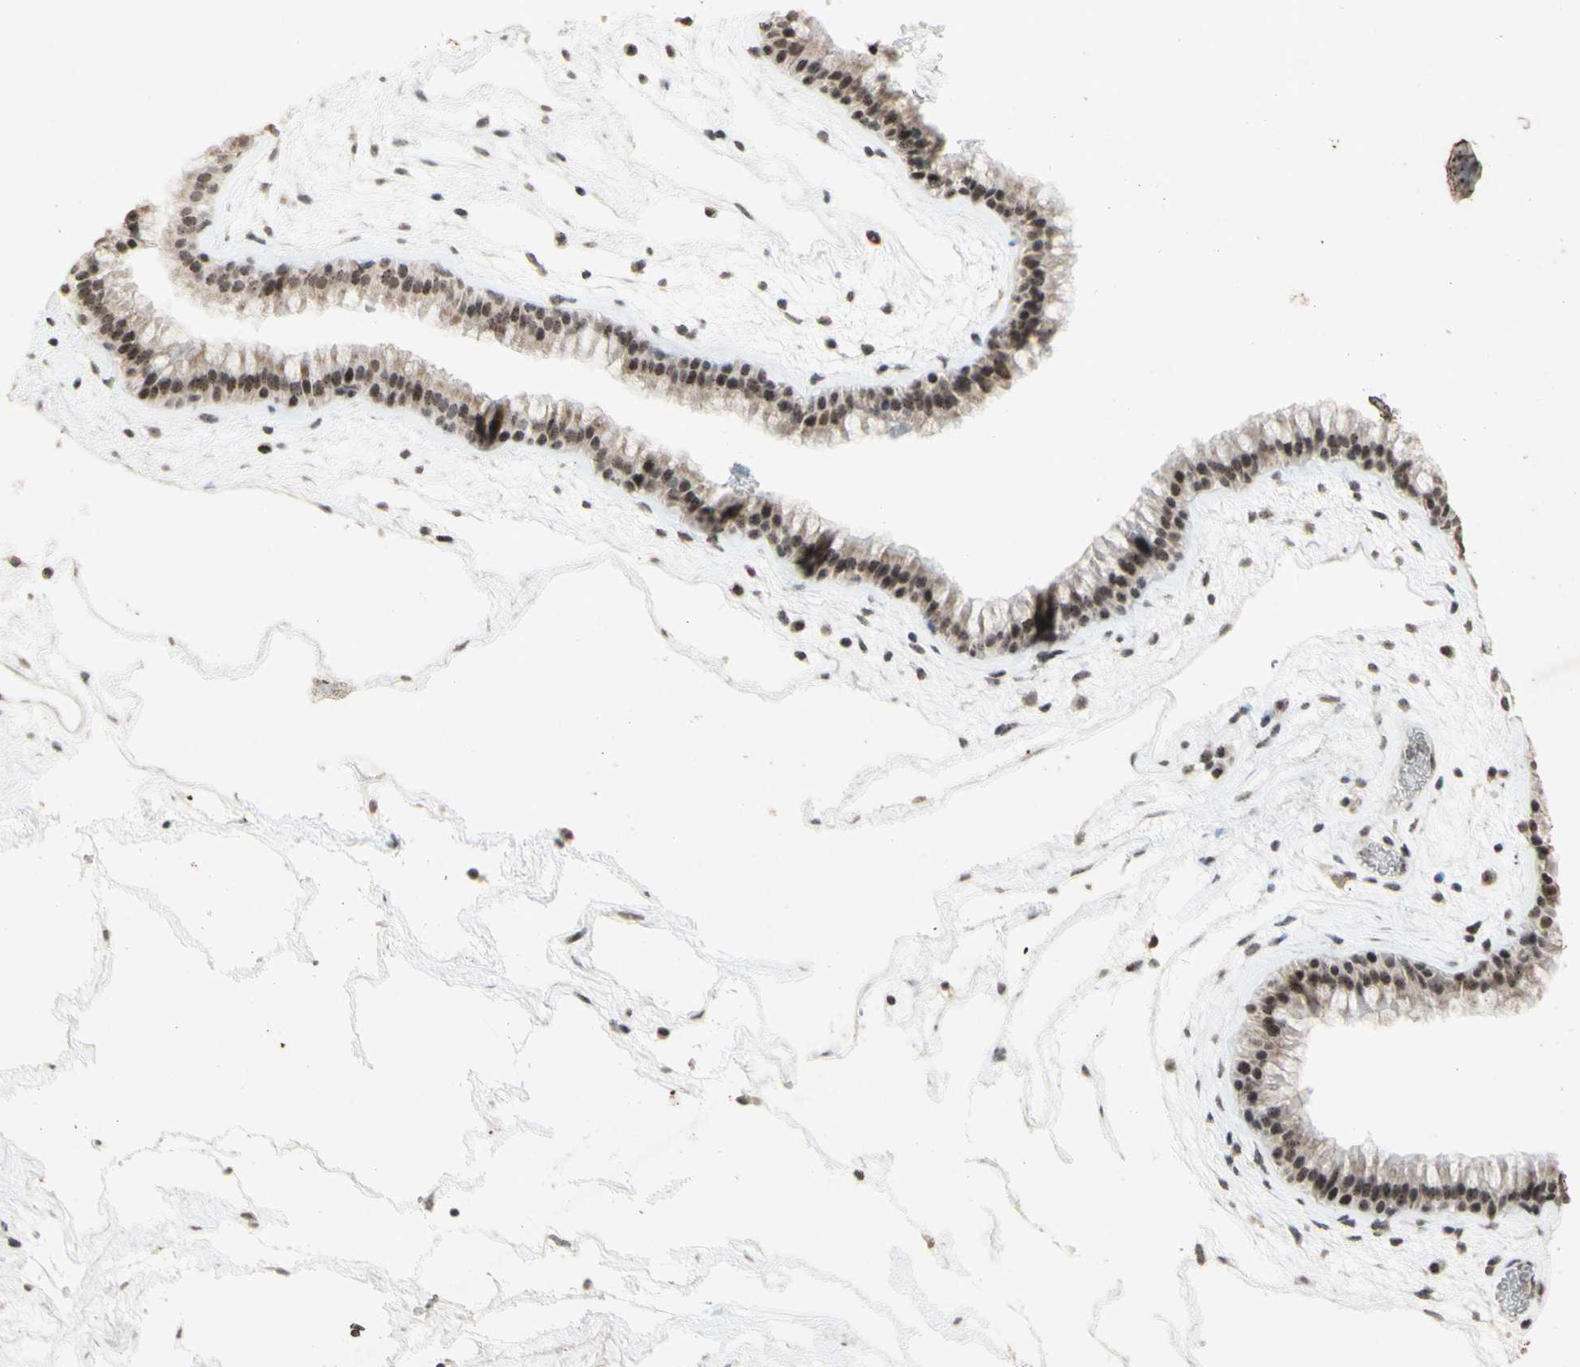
{"staining": {"intensity": "moderate", "quantity": ">75%", "location": "cytoplasmic/membranous,nuclear"}, "tissue": "nasopharynx", "cell_type": "Respiratory epithelial cells", "image_type": "normal", "snomed": [{"axis": "morphology", "description": "Normal tissue, NOS"}, {"axis": "morphology", "description": "Inflammation, NOS"}, {"axis": "topography", "description": "Nasopharynx"}], "caption": "Immunohistochemistry micrograph of benign nasopharynx: human nasopharynx stained using immunohistochemistry (IHC) exhibits medium levels of moderate protein expression localized specifically in the cytoplasmic/membranous,nuclear of respiratory epithelial cells, appearing as a cytoplasmic/membranous,nuclear brown color.", "gene": "CENPB", "patient": {"sex": "male", "age": 48}}